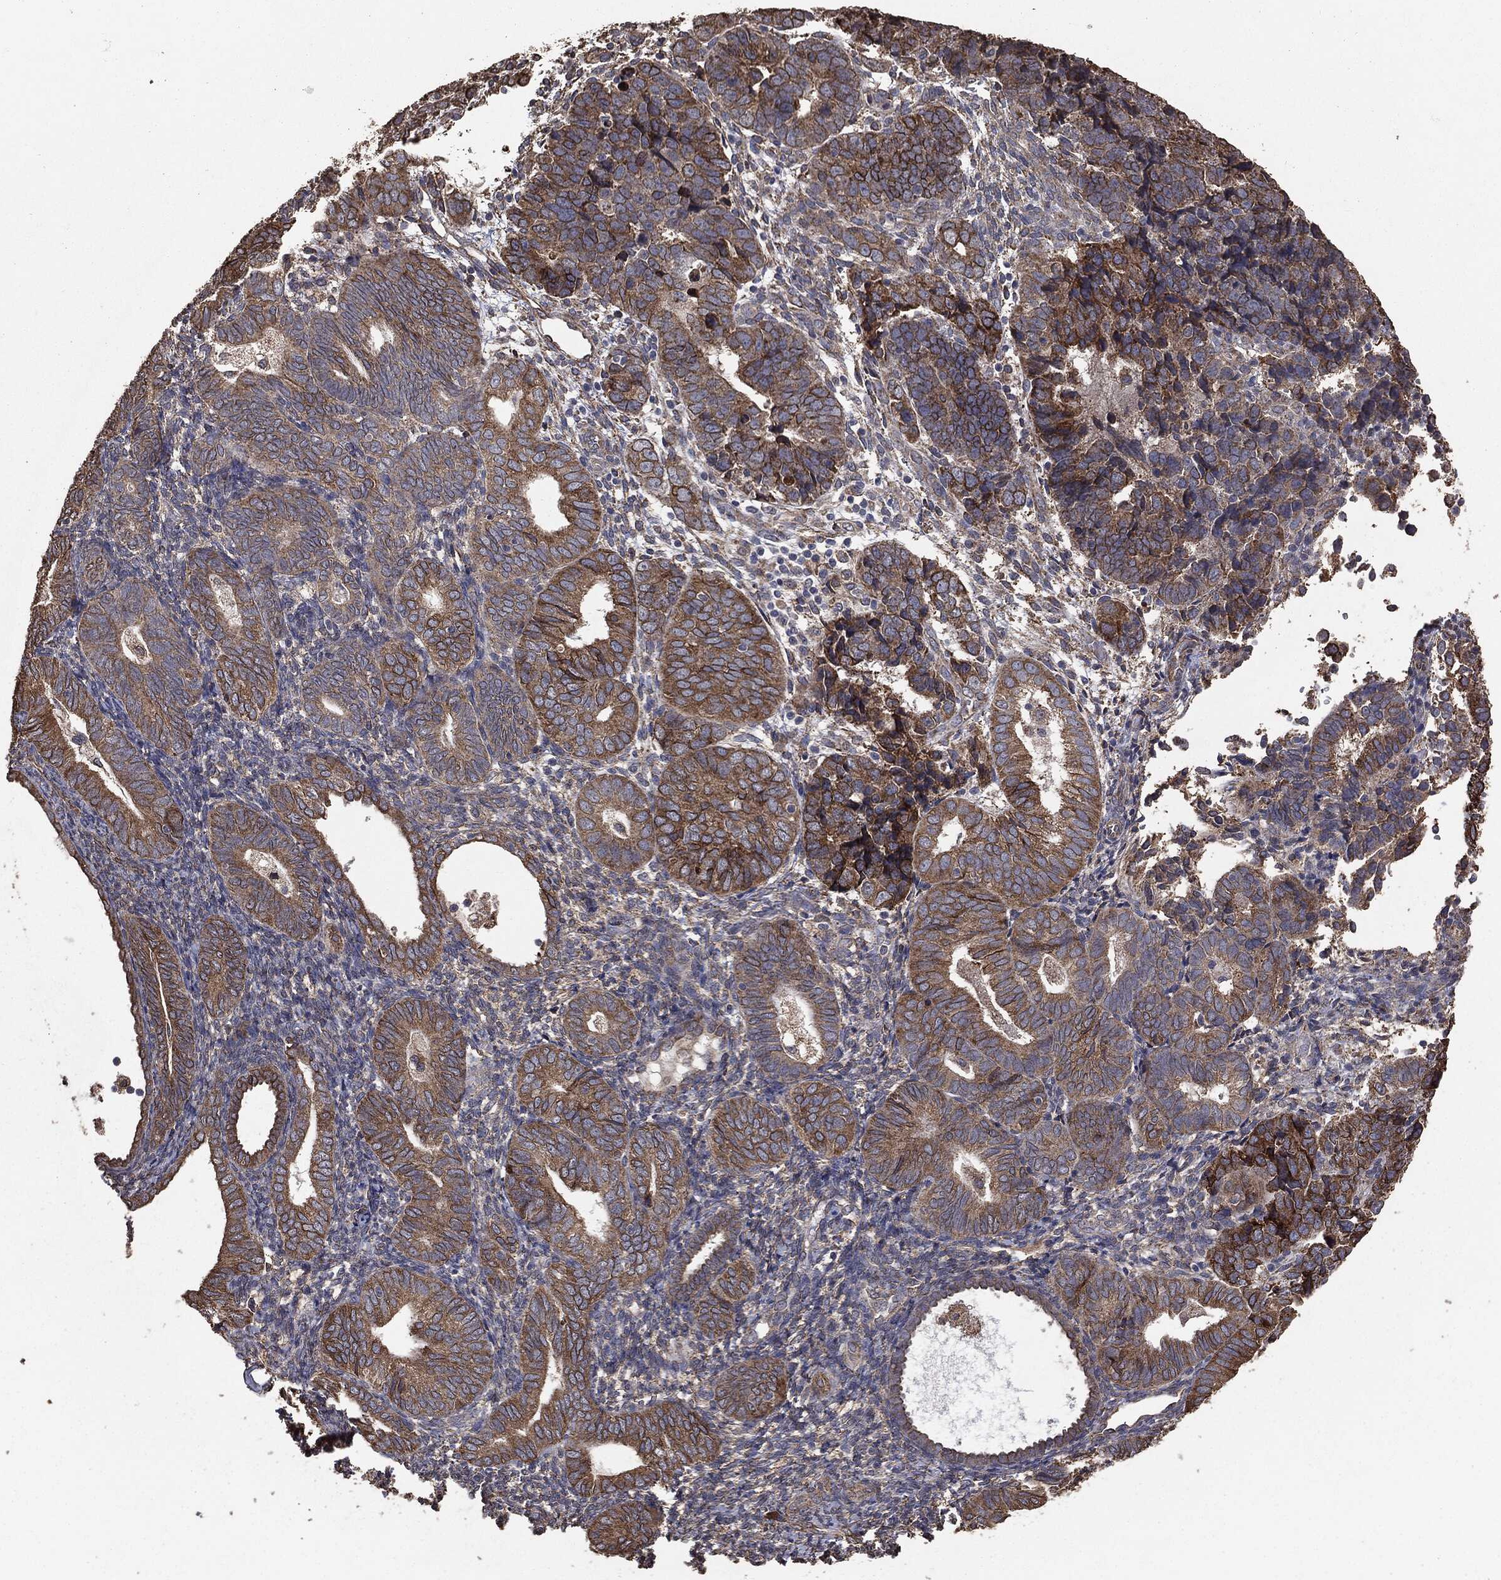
{"staining": {"intensity": "moderate", "quantity": ">75%", "location": "cytoplasmic/membranous"}, "tissue": "endometrial cancer", "cell_type": "Tumor cells", "image_type": "cancer", "snomed": [{"axis": "morphology", "description": "Adenocarcinoma, NOS"}, {"axis": "topography", "description": "Endometrium"}], "caption": "Immunohistochemical staining of human endometrial adenocarcinoma exhibits medium levels of moderate cytoplasmic/membranous protein expression in approximately >75% of tumor cells. (DAB = brown stain, brightfield microscopy at high magnification).", "gene": "MTOR", "patient": {"sex": "female", "age": 82}}